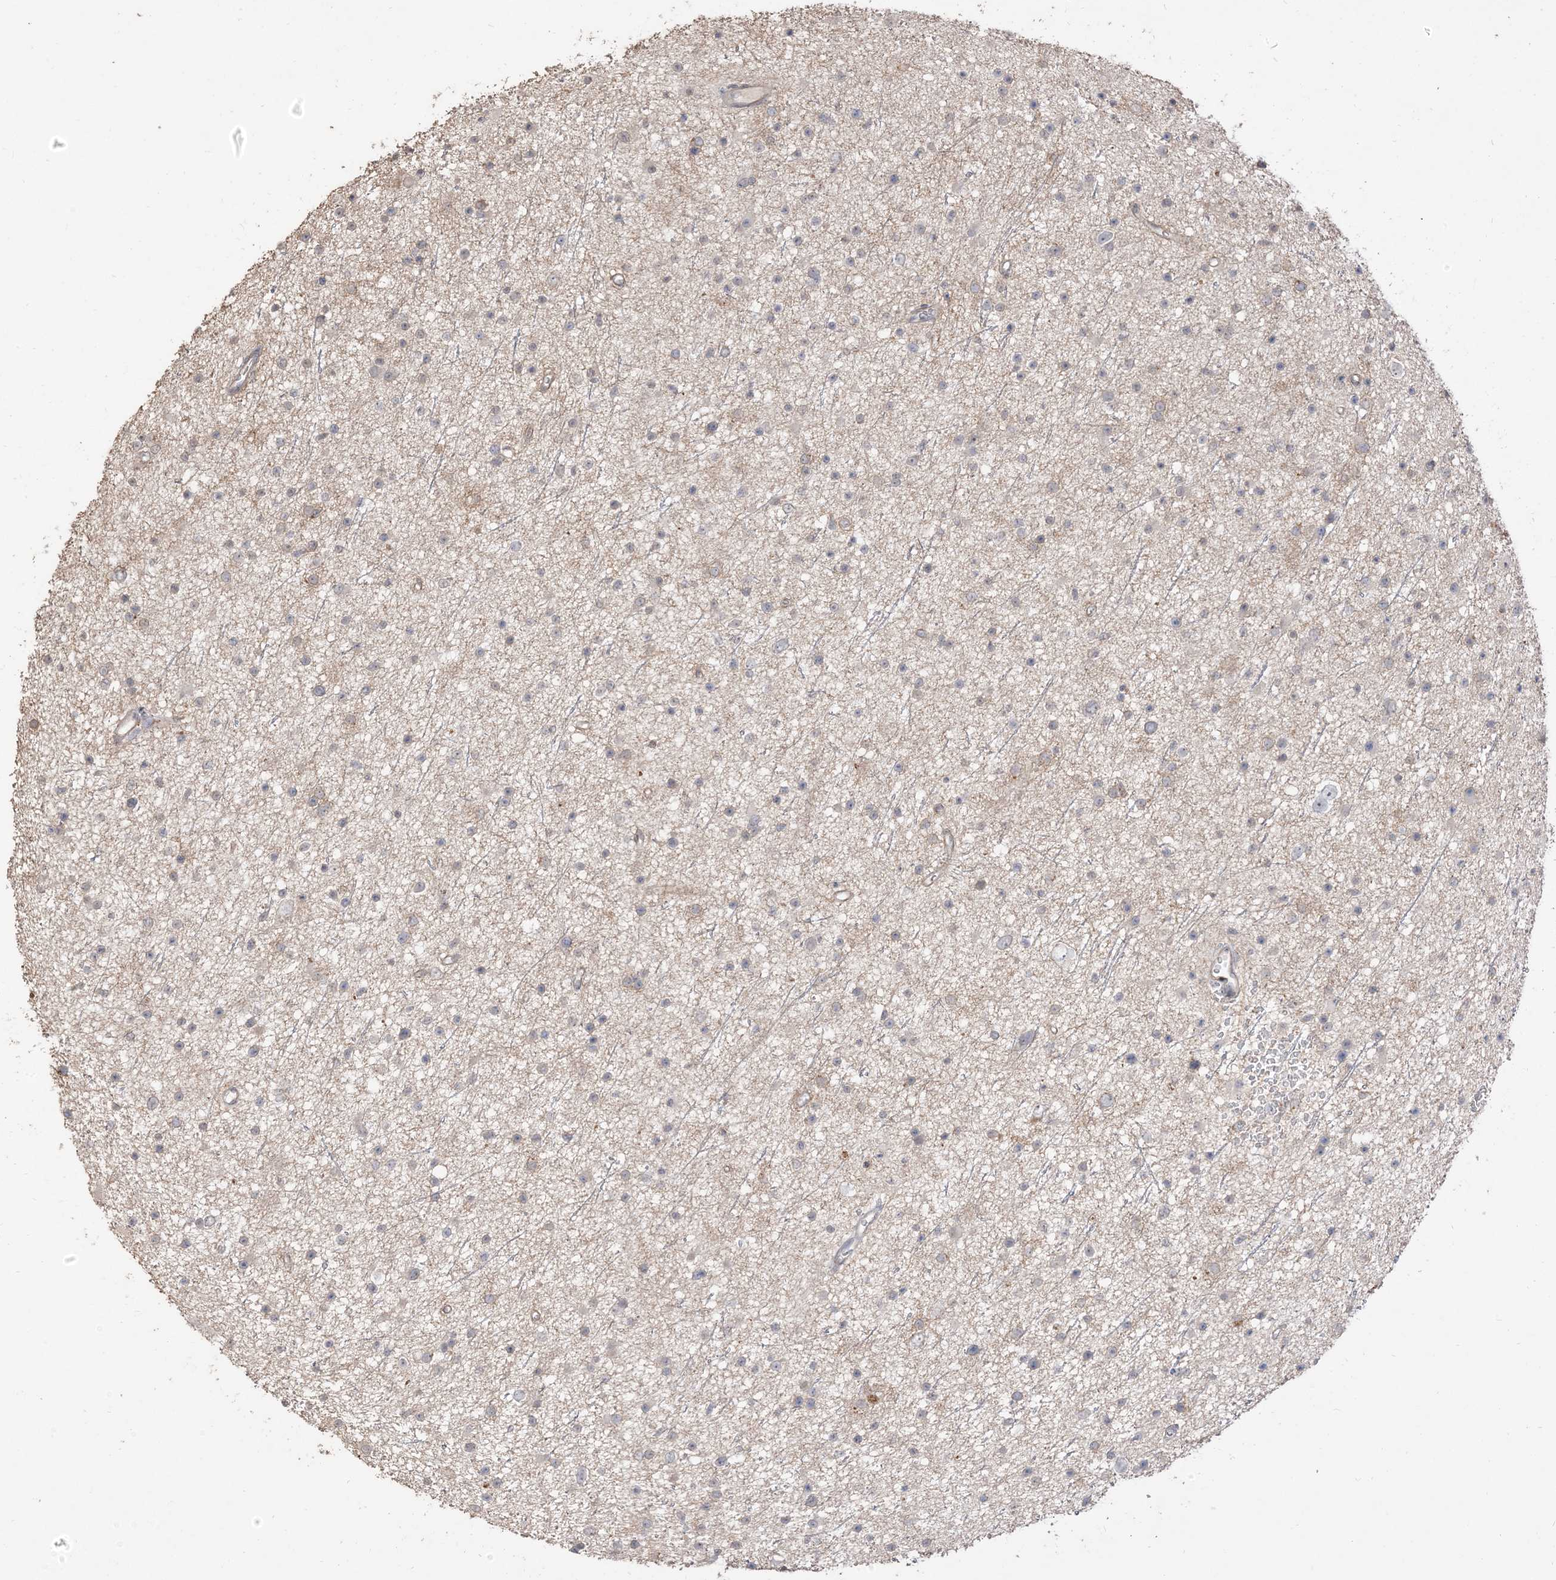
{"staining": {"intensity": "negative", "quantity": "none", "location": "none"}, "tissue": "glioma", "cell_type": "Tumor cells", "image_type": "cancer", "snomed": [{"axis": "morphology", "description": "Glioma, malignant, Low grade"}, {"axis": "topography", "description": "Cerebral cortex"}], "caption": "Malignant glioma (low-grade) stained for a protein using immunohistochemistry (IHC) exhibits no staining tumor cells.", "gene": "RNF175", "patient": {"sex": "female", "age": 39}}